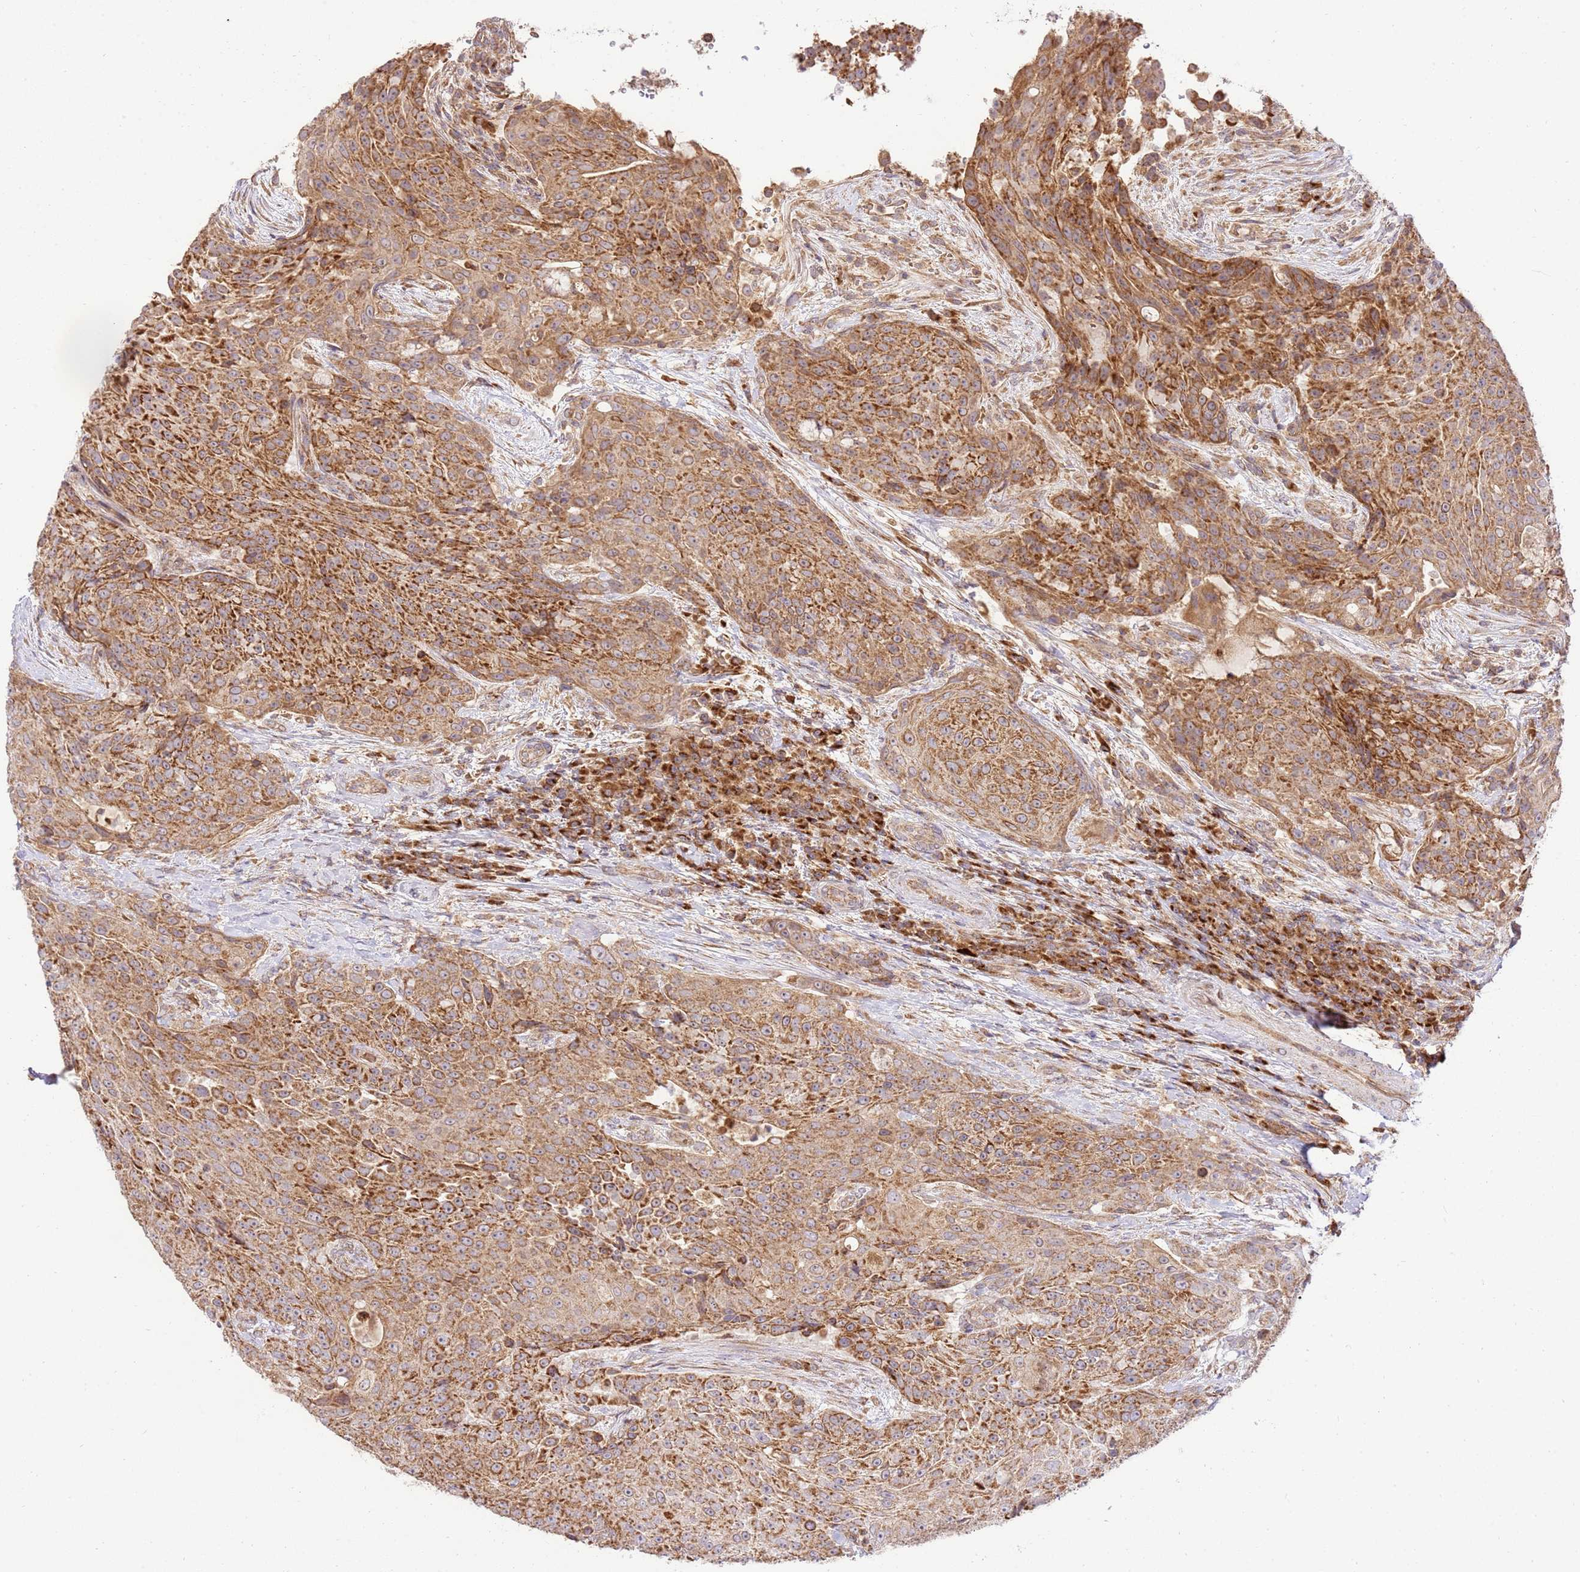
{"staining": {"intensity": "moderate", "quantity": ">75%", "location": "cytoplasmic/membranous"}, "tissue": "urothelial cancer", "cell_type": "Tumor cells", "image_type": "cancer", "snomed": [{"axis": "morphology", "description": "Urothelial carcinoma, High grade"}, {"axis": "topography", "description": "Urinary bladder"}], "caption": "Urothelial cancer stained with a brown dye displays moderate cytoplasmic/membranous positive expression in approximately >75% of tumor cells.", "gene": "SPATA2L", "patient": {"sex": "female", "age": 63}}